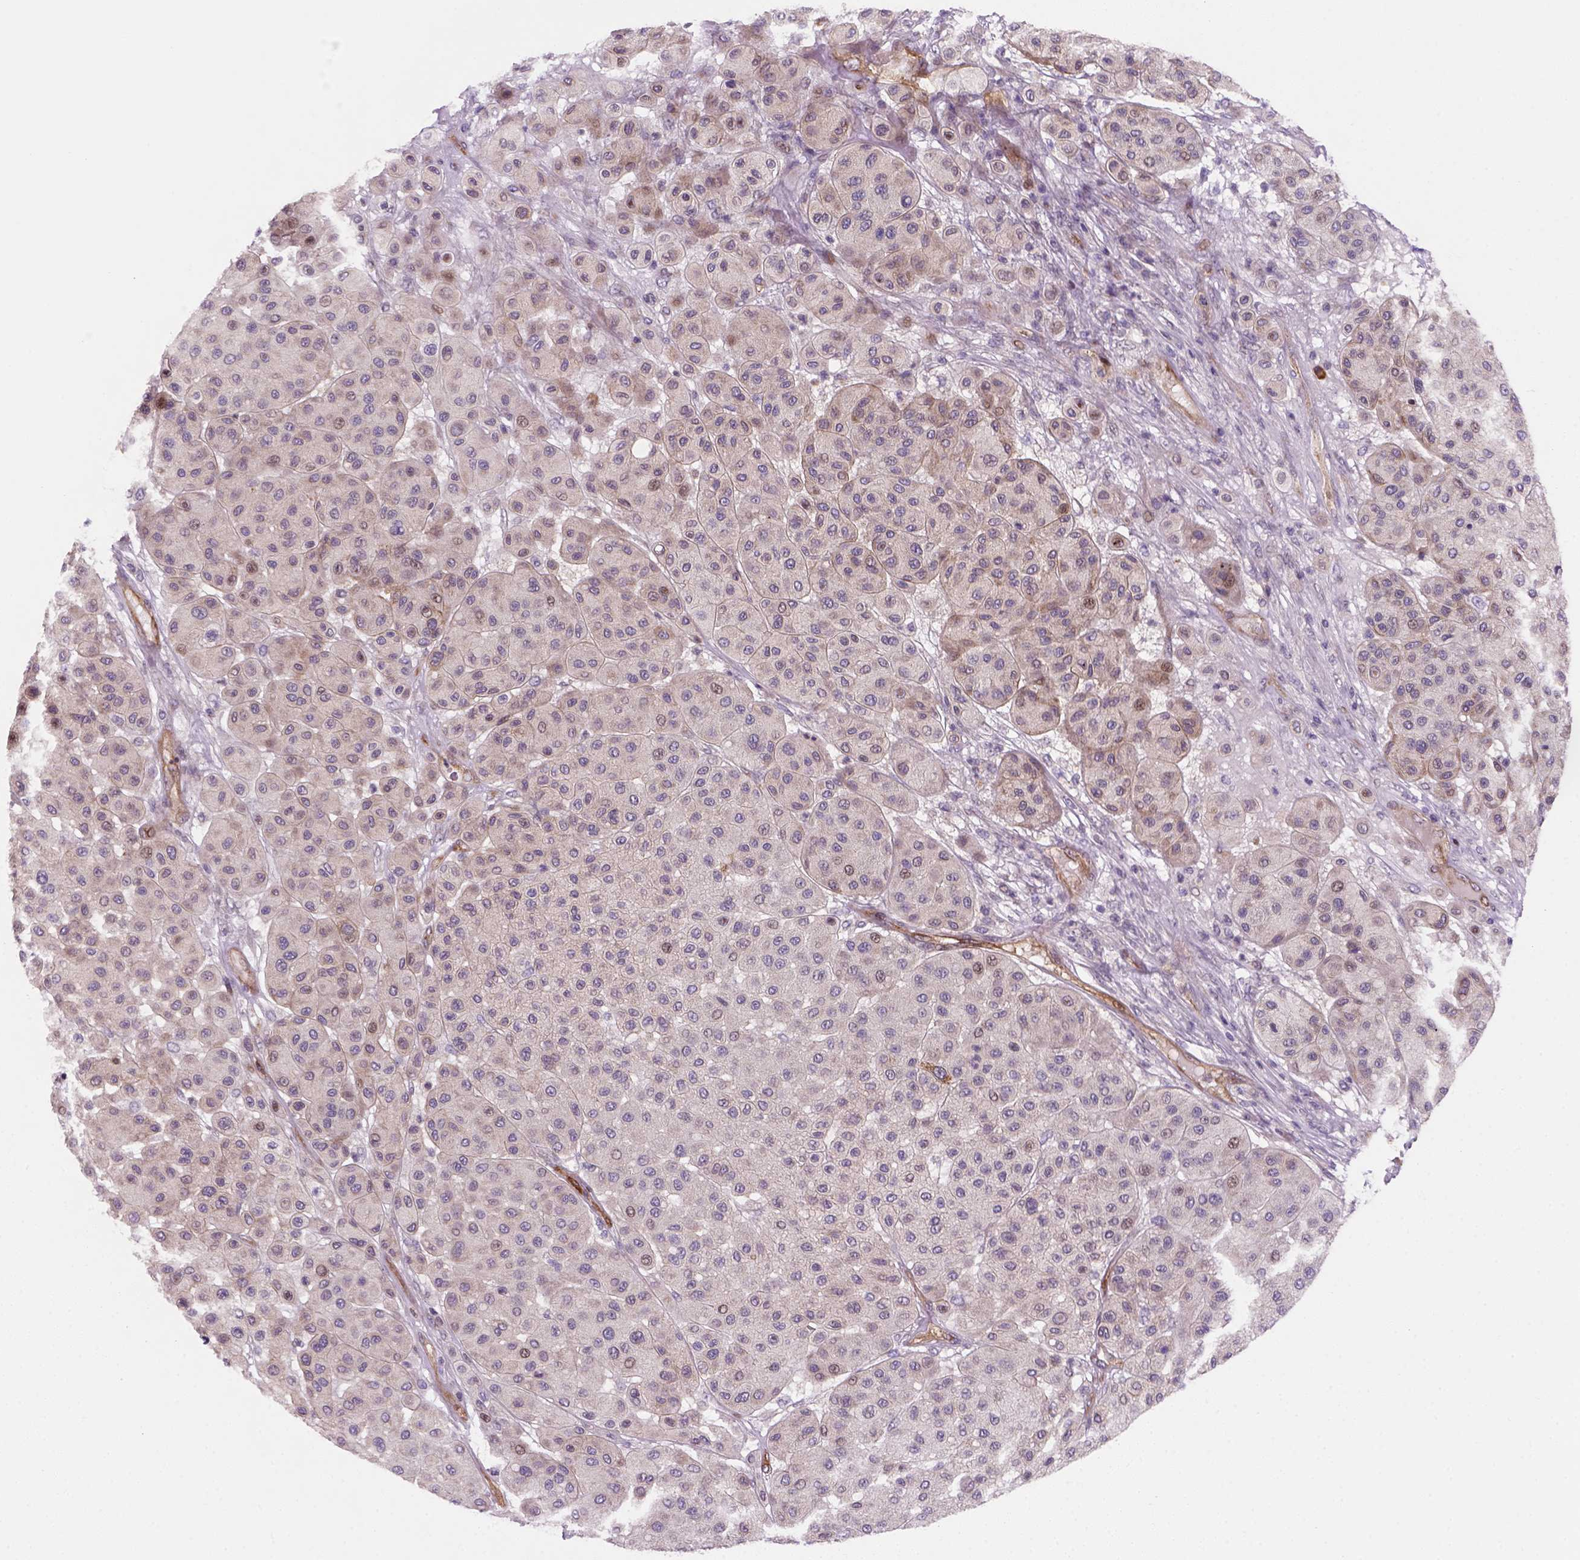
{"staining": {"intensity": "negative", "quantity": "none", "location": "none"}, "tissue": "melanoma", "cell_type": "Tumor cells", "image_type": "cancer", "snomed": [{"axis": "morphology", "description": "Malignant melanoma, Metastatic site"}, {"axis": "topography", "description": "Smooth muscle"}], "caption": "Immunohistochemistry of melanoma exhibits no staining in tumor cells.", "gene": "VSTM5", "patient": {"sex": "male", "age": 41}}